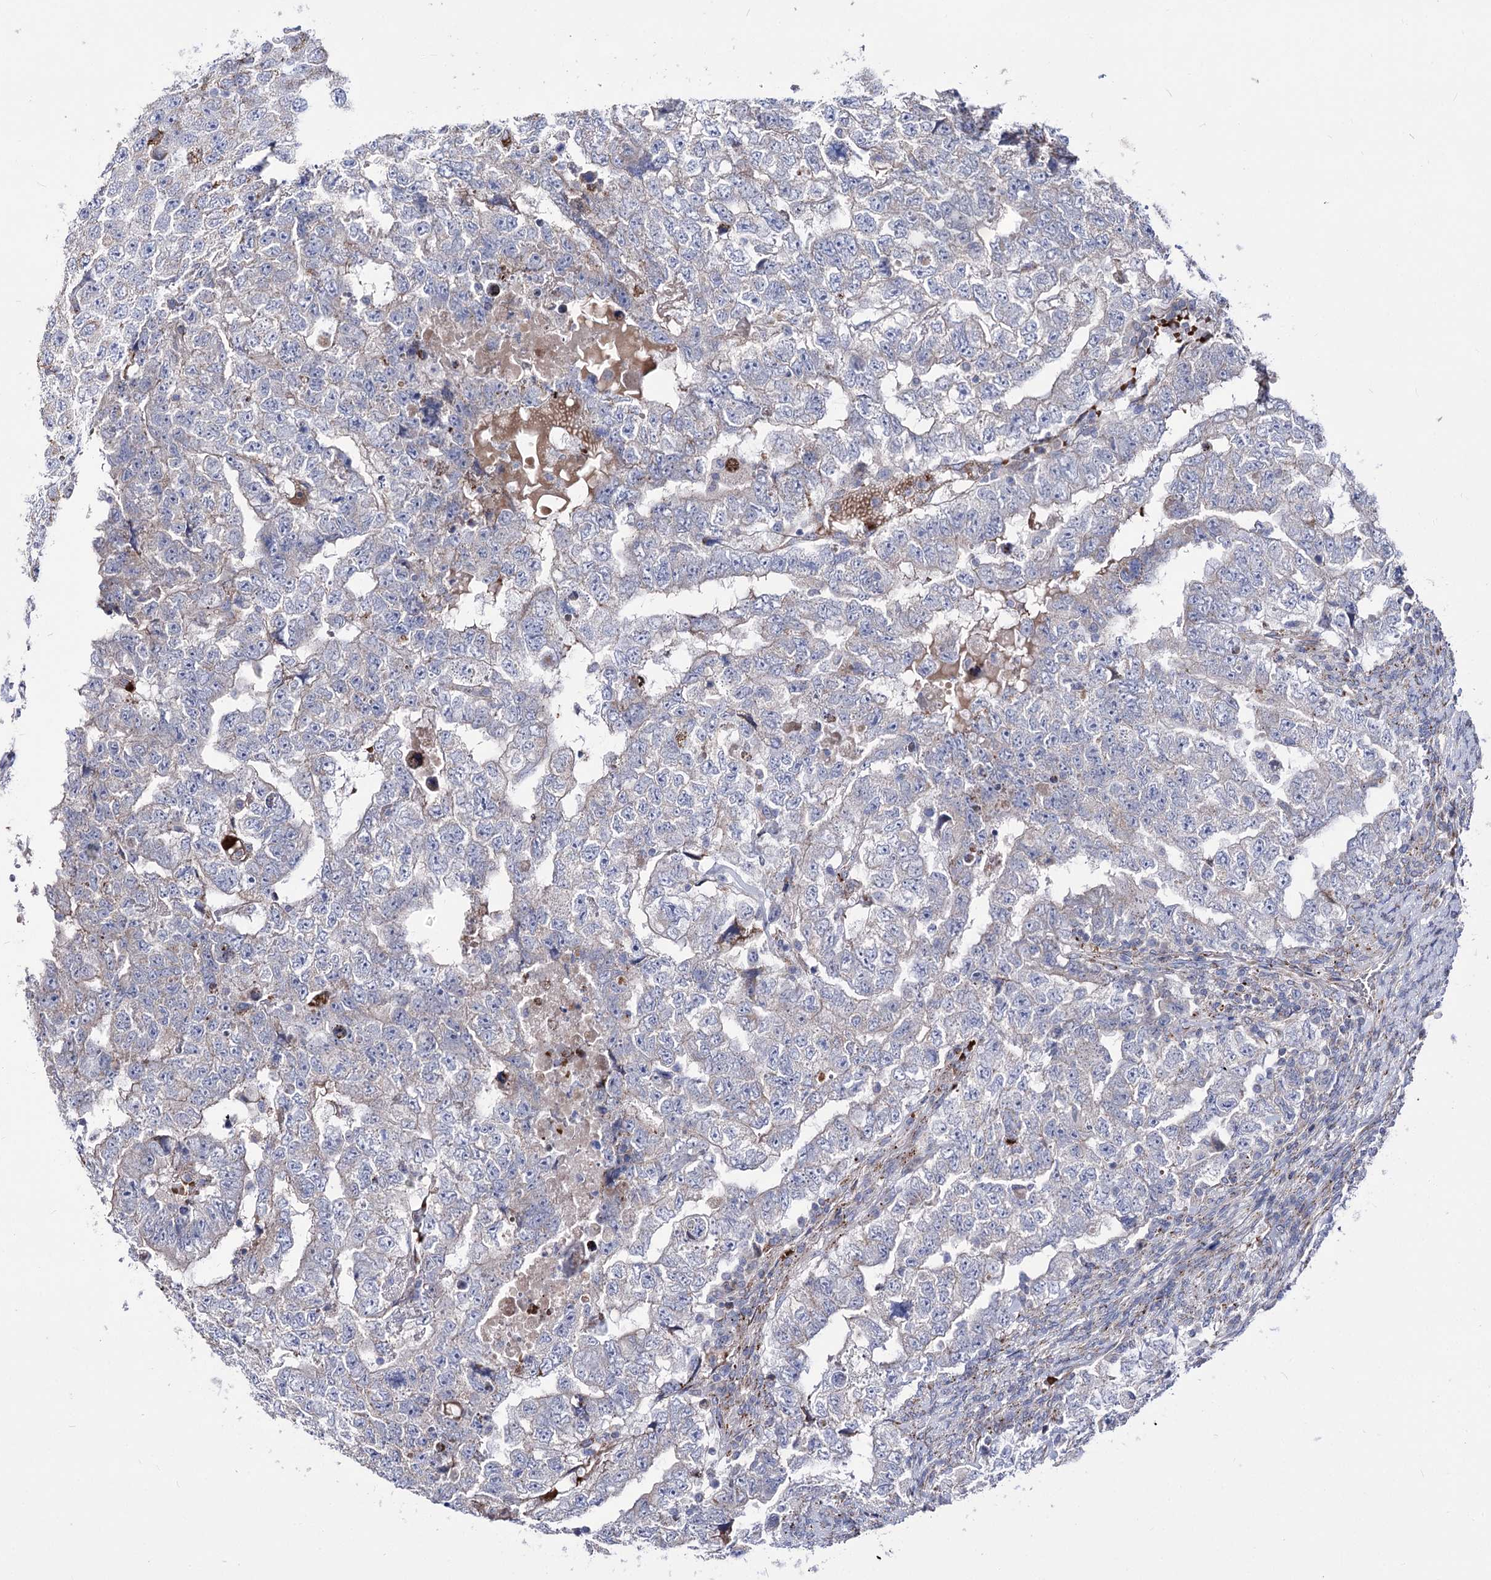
{"staining": {"intensity": "negative", "quantity": "none", "location": "none"}, "tissue": "testis cancer", "cell_type": "Tumor cells", "image_type": "cancer", "snomed": [{"axis": "morphology", "description": "Carcinoma, Embryonal, NOS"}, {"axis": "topography", "description": "Testis"}], "caption": "Embryonal carcinoma (testis) stained for a protein using immunohistochemistry (IHC) demonstrates no staining tumor cells.", "gene": "OSBPL5", "patient": {"sex": "male", "age": 36}}